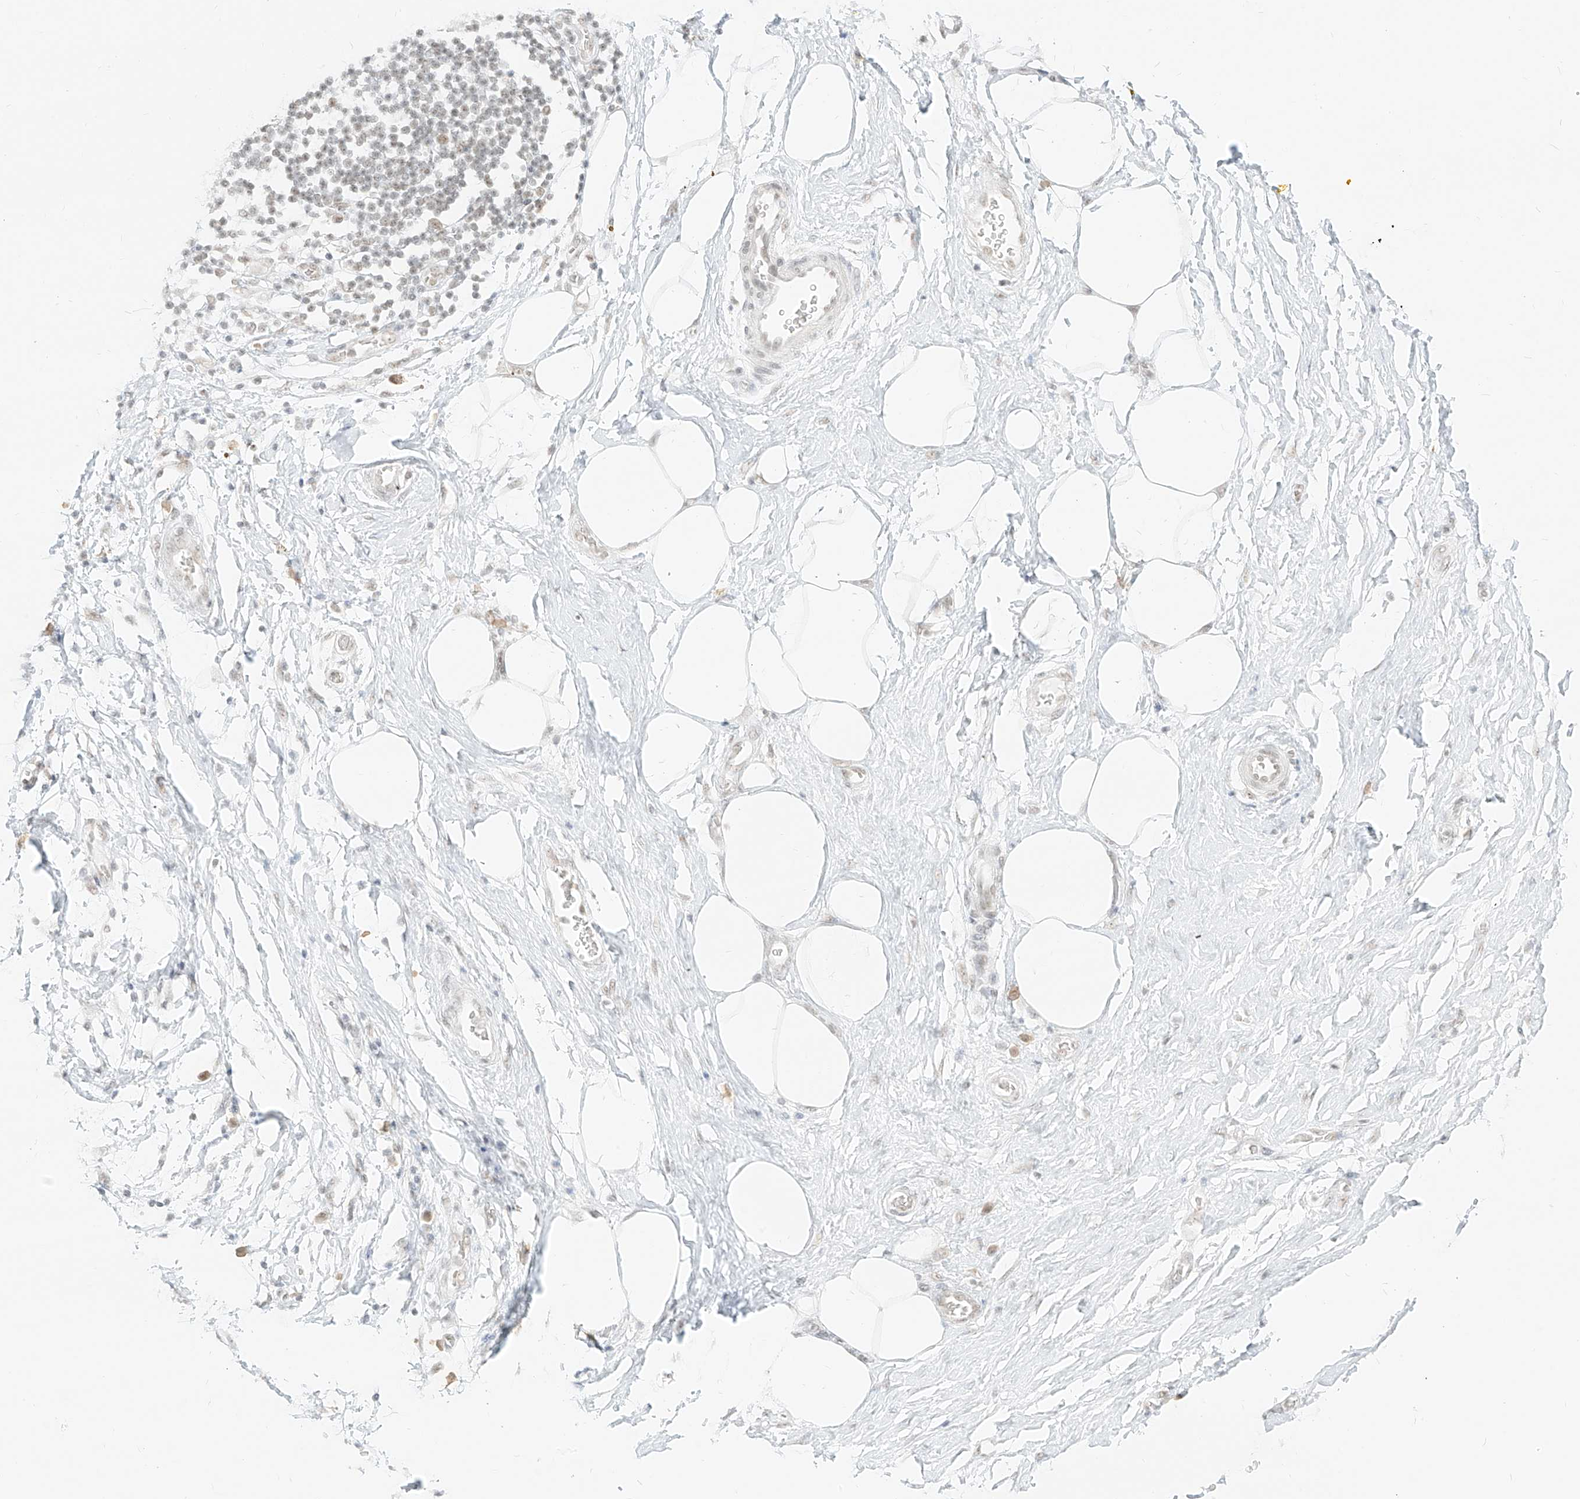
{"staining": {"intensity": "weak", "quantity": "25%-75%", "location": "nuclear"}, "tissue": "adipose tissue", "cell_type": "Adipocytes", "image_type": "normal", "snomed": [{"axis": "morphology", "description": "Normal tissue, NOS"}, {"axis": "morphology", "description": "Adenocarcinoma, NOS"}, {"axis": "topography", "description": "Pancreas"}, {"axis": "topography", "description": "Peripheral nerve tissue"}], "caption": "Approximately 25%-75% of adipocytes in benign human adipose tissue demonstrate weak nuclear protein positivity as visualized by brown immunohistochemical staining.", "gene": "SUPT5H", "patient": {"sex": "male", "age": 59}}